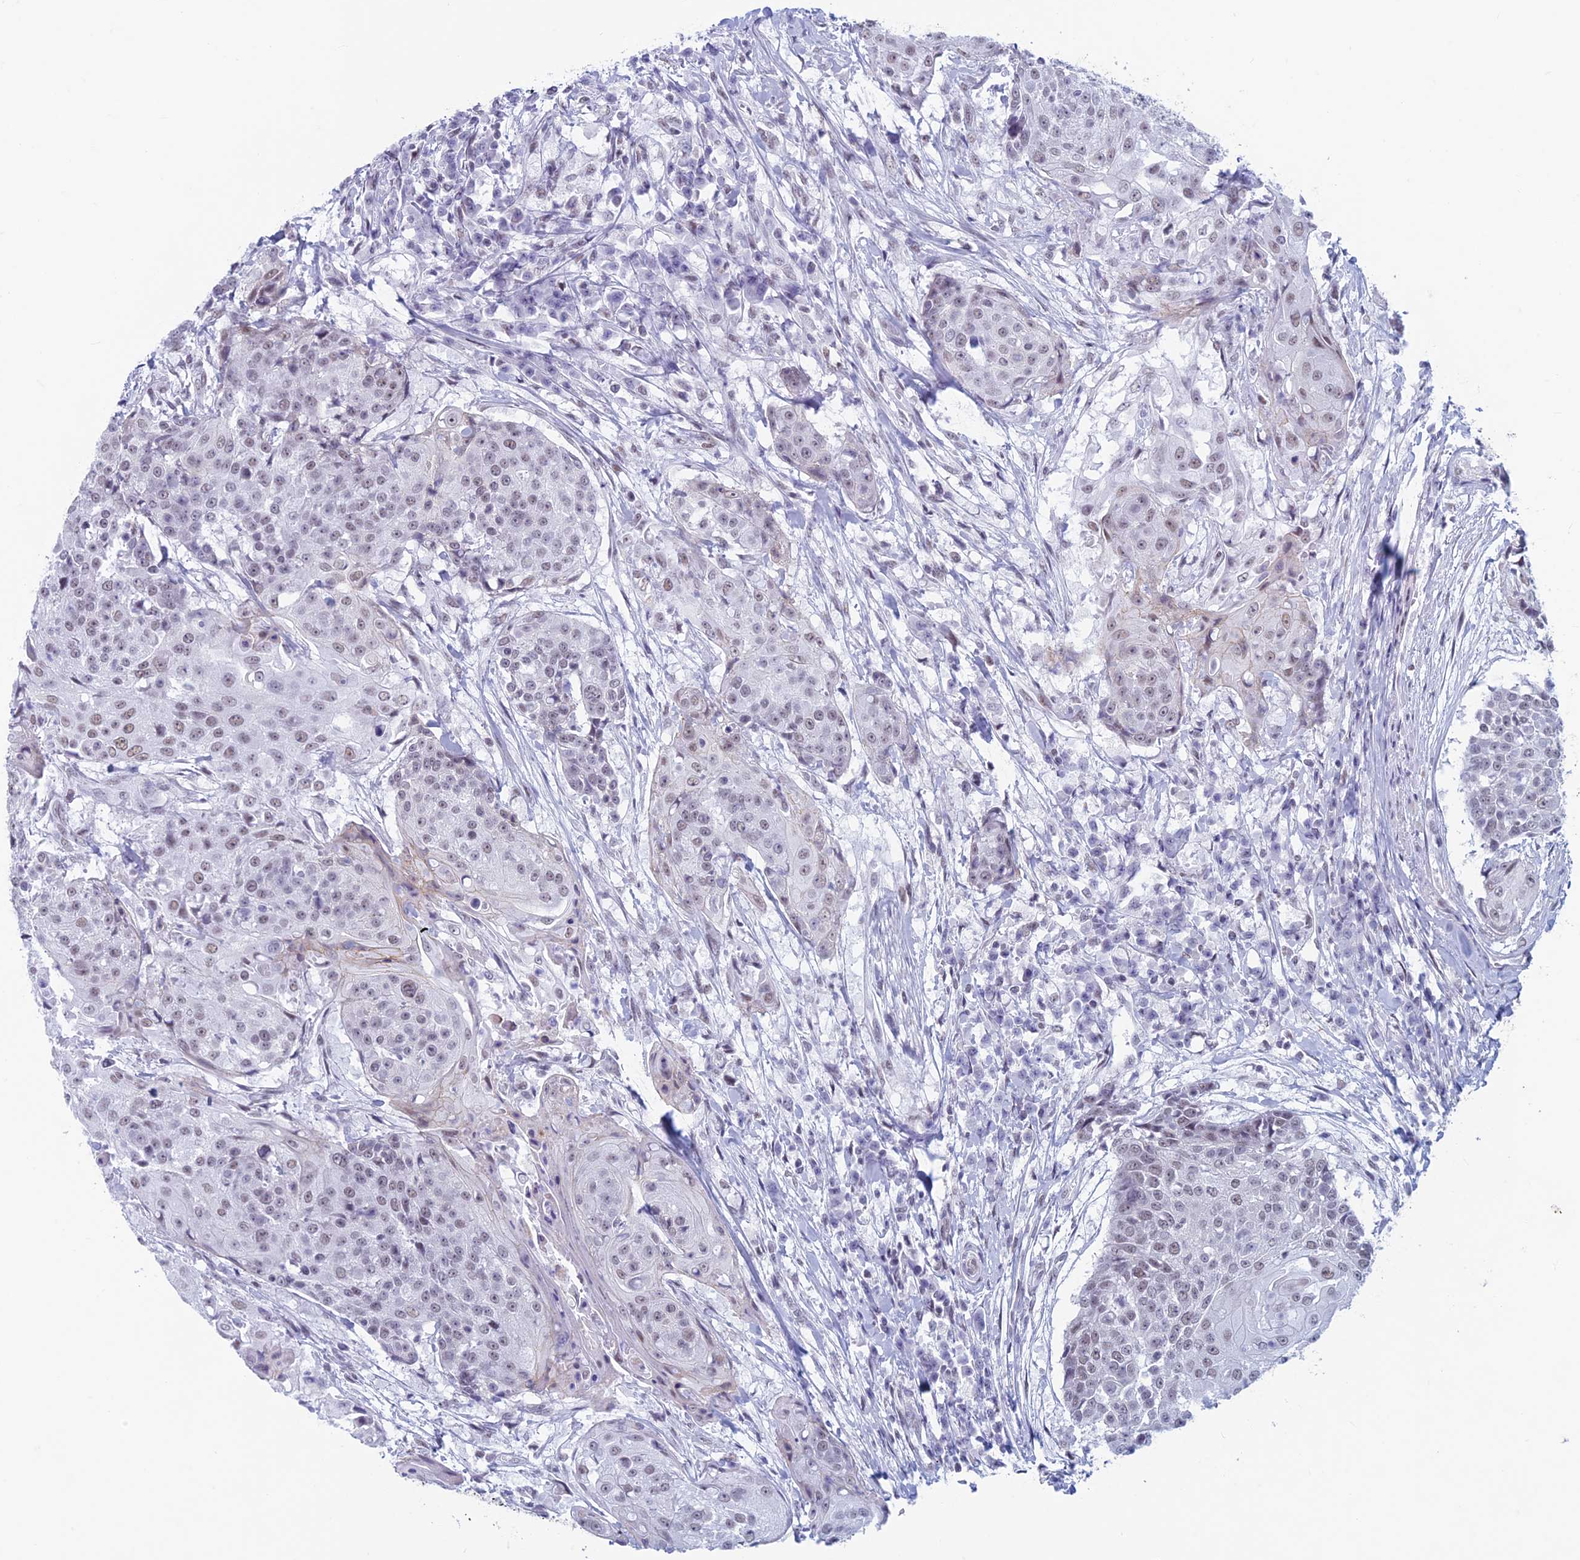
{"staining": {"intensity": "weak", "quantity": "<25%", "location": "nuclear"}, "tissue": "urothelial cancer", "cell_type": "Tumor cells", "image_type": "cancer", "snomed": [{"axis": "morphology", "description": "Urothelial carcinoma, High grade"}, {"axis": "topography", "description": "Urinary bladder"}], "caption": "Immunohistochemistry of human urothelial carcinoma (high-grade) demonstrates no positivity in tumor cells.", "gene": "ASH2L", "patient": {"sex": "female", "age": 63}}